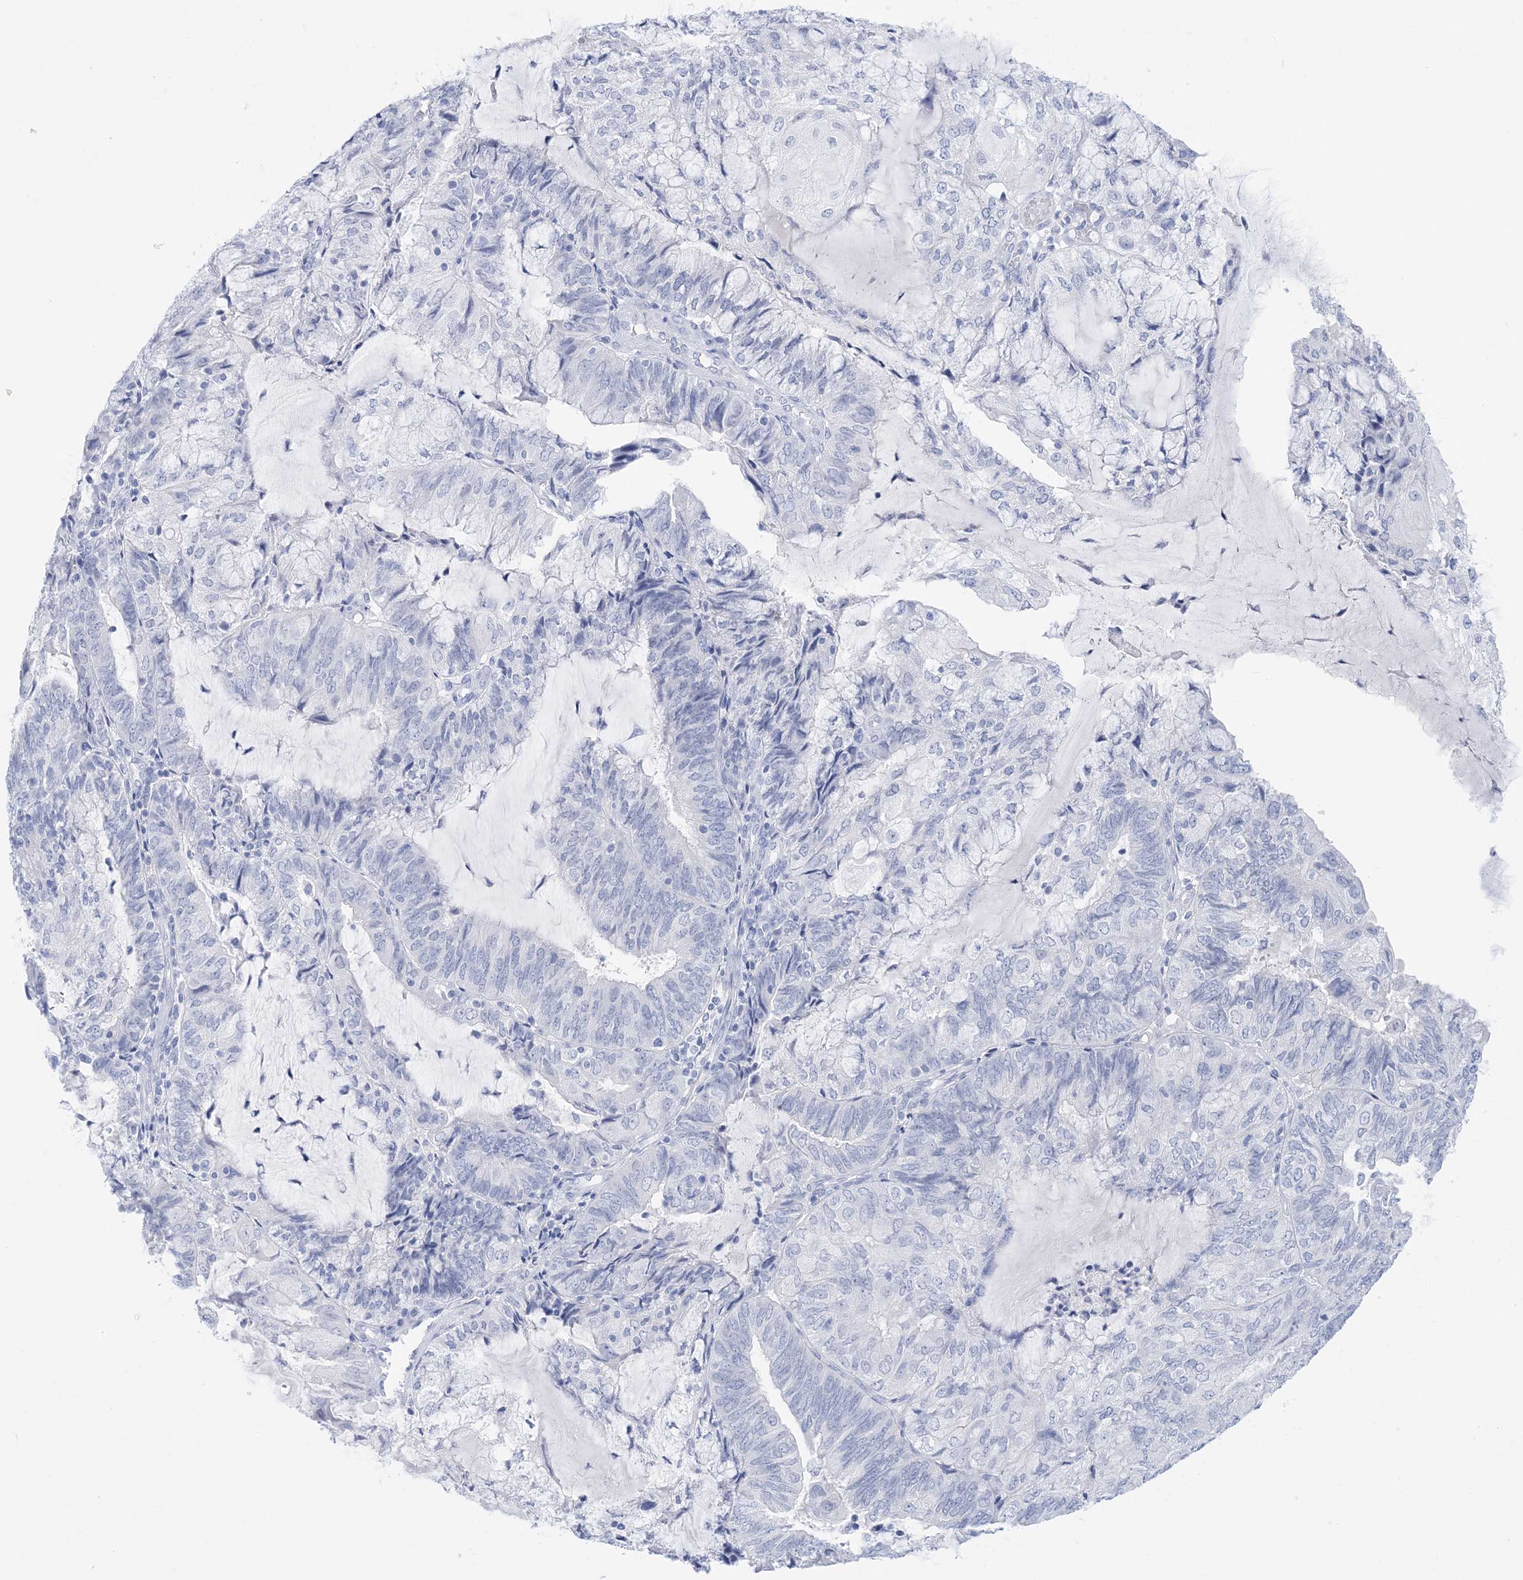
{"staining": {"intensity": "negative", "quantity": "none", "location": "none"}, "tissue": "endometrial cancer", "cell_type": "Tumor cells", "image_type": "cancer", "snomed": [{"axis": "morphology", "description": "Adenocarcinoma, NOS"}, {"axis": "topography", "description": "Endometrium"}], "caption": "This is an immunohistochemistry (IHC) histopathology image of human endometrial cancer (adenocarcinoma). There is no positivity in tumor cells.", "gene": "SH3YL1", "patient": {"sex": "female", "age": 81}}